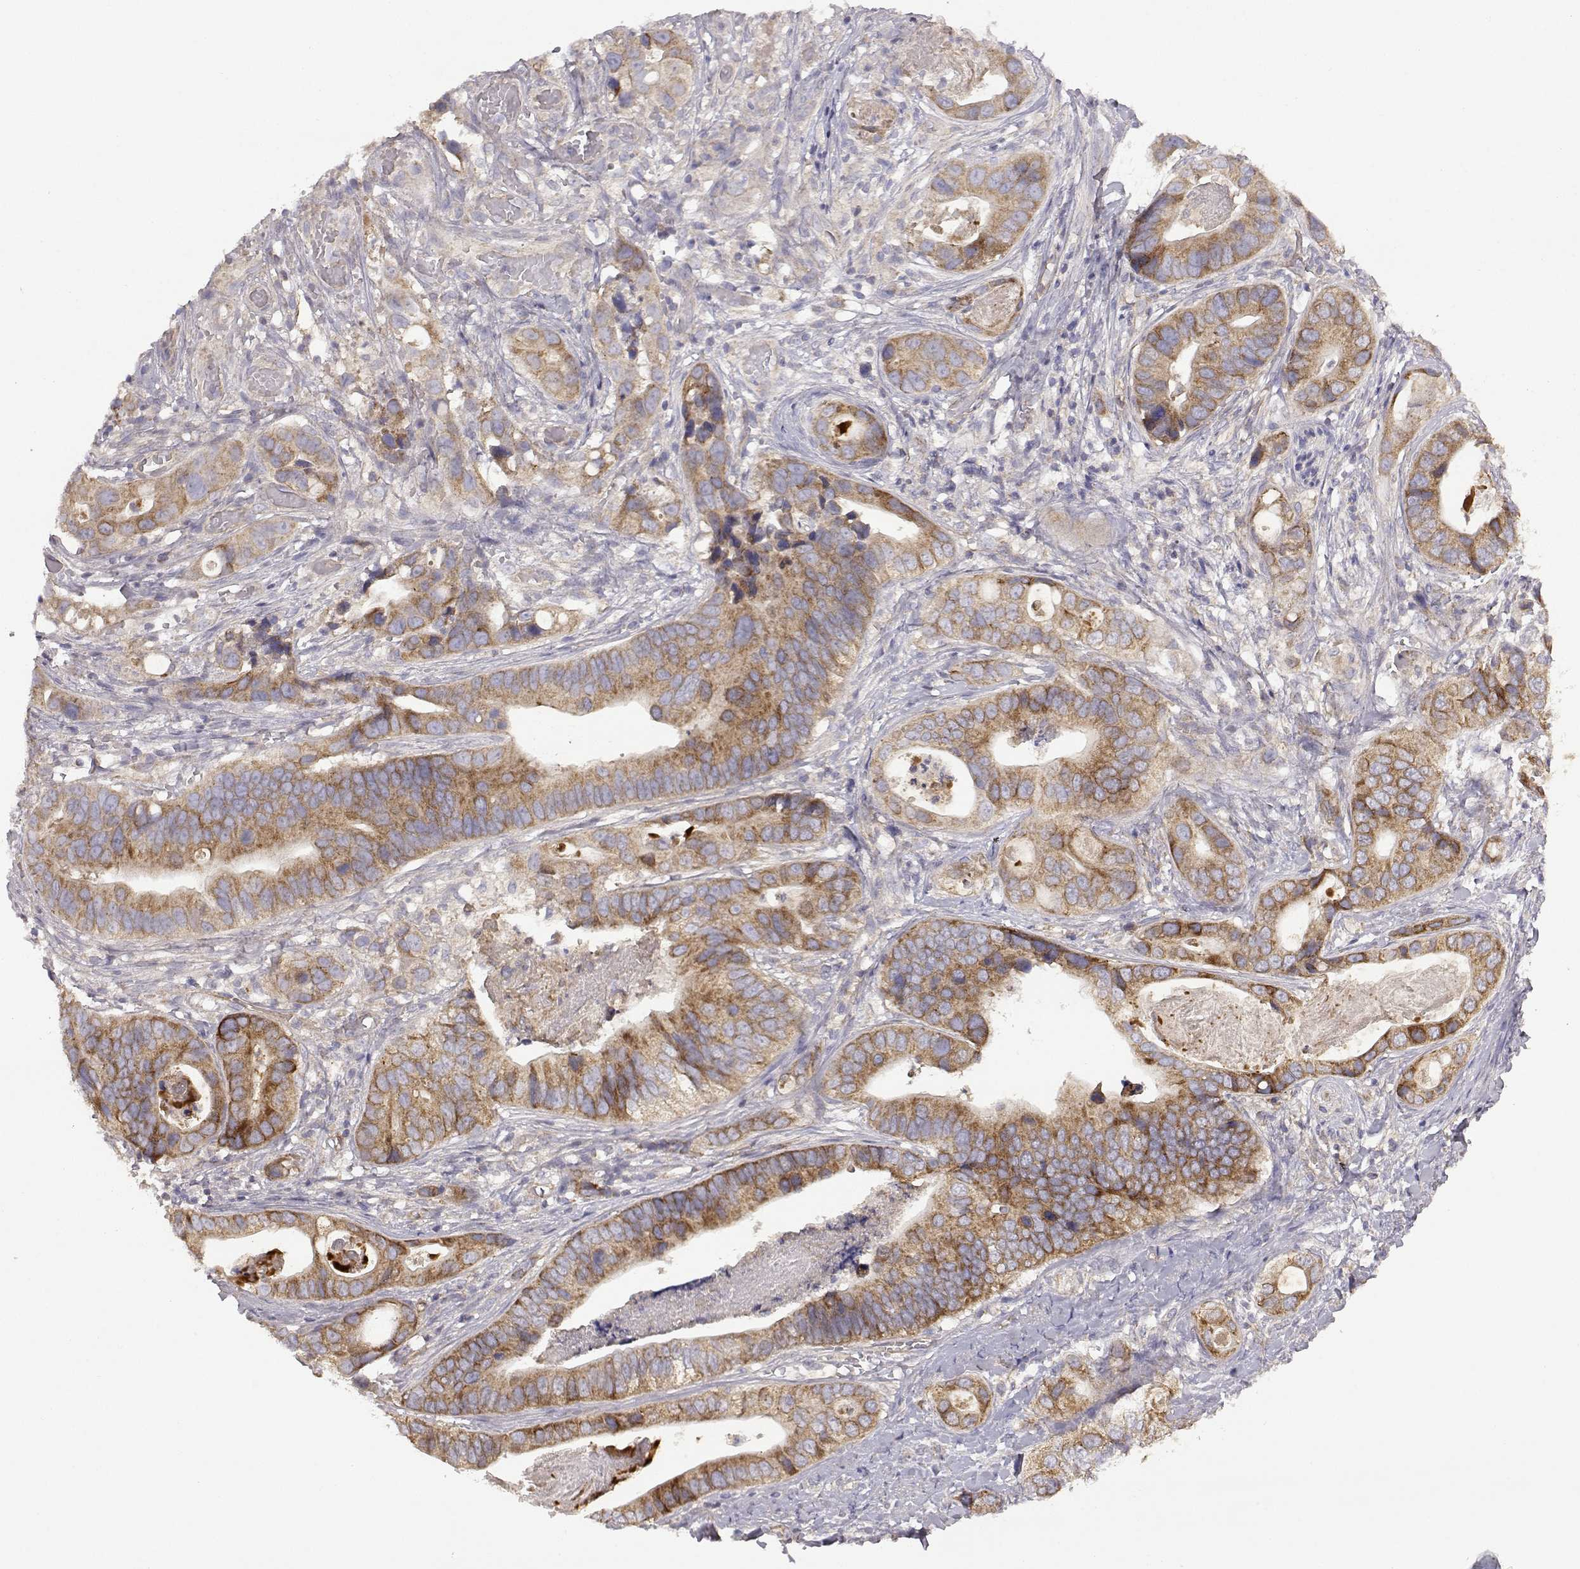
{"staining": {"intensity": "moderate", "quantity": "25%-75%", "location": "cytoplasmic/membranous"}, "tissue": "stomach cancer", "cell_type": "Tumor cells", "image_type": "cancer", "snomed": [{"axis": "morphology", "description": "Adenocarcinoma, NOS"}, {"axis": "topography", "description": "Stomach"}], "caption": "Tumor cells reveal moderate cytoplasmic/membranous expression in approximately 25%-75% of cells in stomach cancer. Nuclei are stained in blue.", "gene": "DDC", "patient": {"sex": "male", "age": 84}}